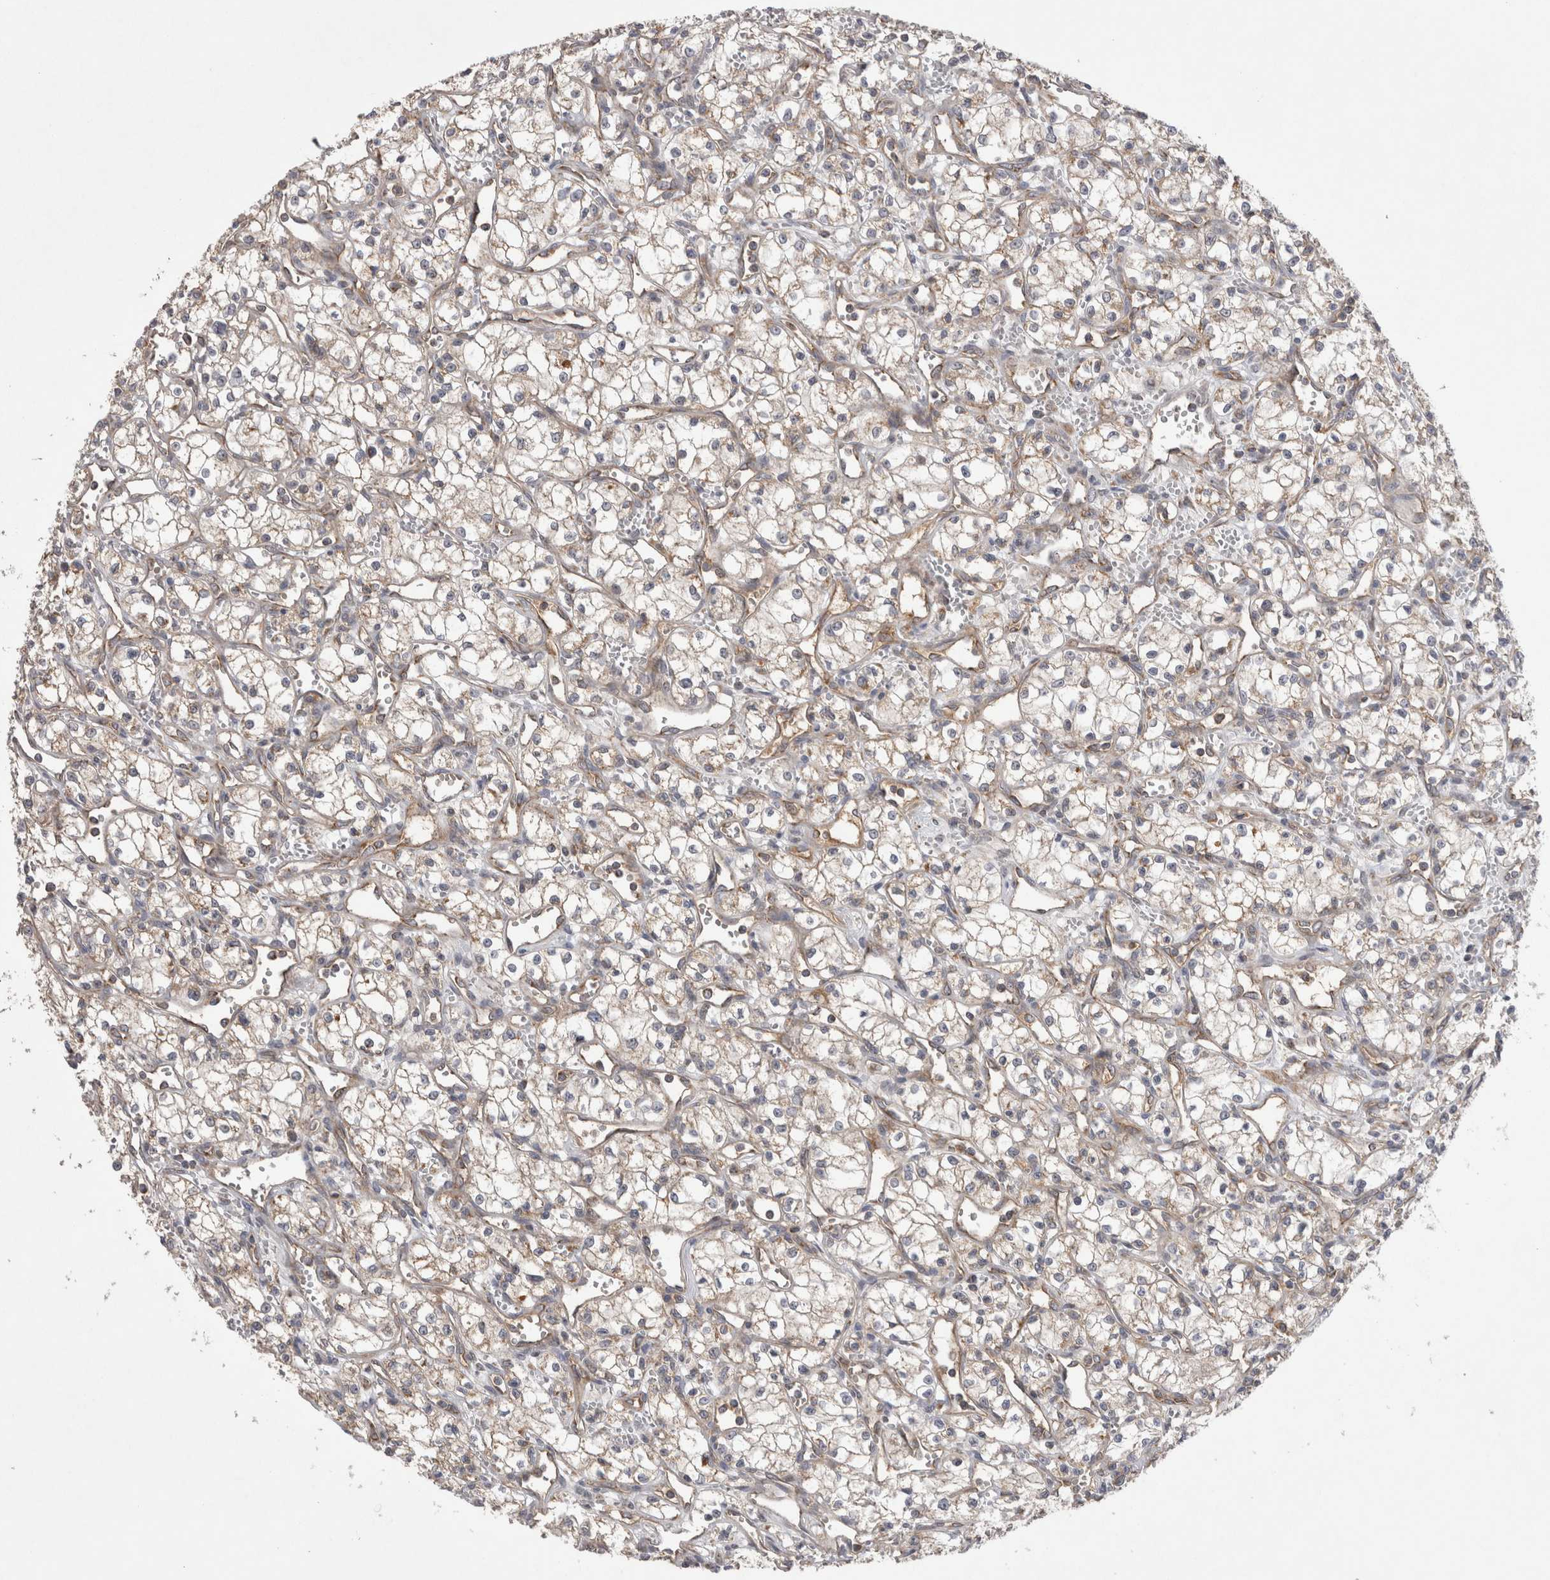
{"staining": {"intensity": "weak", "quantity": "<25%", "location": "cytoplasmic/membranous"}, "tissue": "renal cancer", "cell_type": "Tumor cells", "image_type": "cancer", "snomed": [{"axis": "morphology", "description": "Adenocarcinoma, NOS"}, {"axis": "topography", "description": "Kidney"}], "caption": "Renal adenocarcinoma was stained to show a protein in brown. There is no significant positivity in tumor cells. Nuclei are stained in blue.", "gene": "DARS2", "patient": {"sex": "male", "age": 59}}